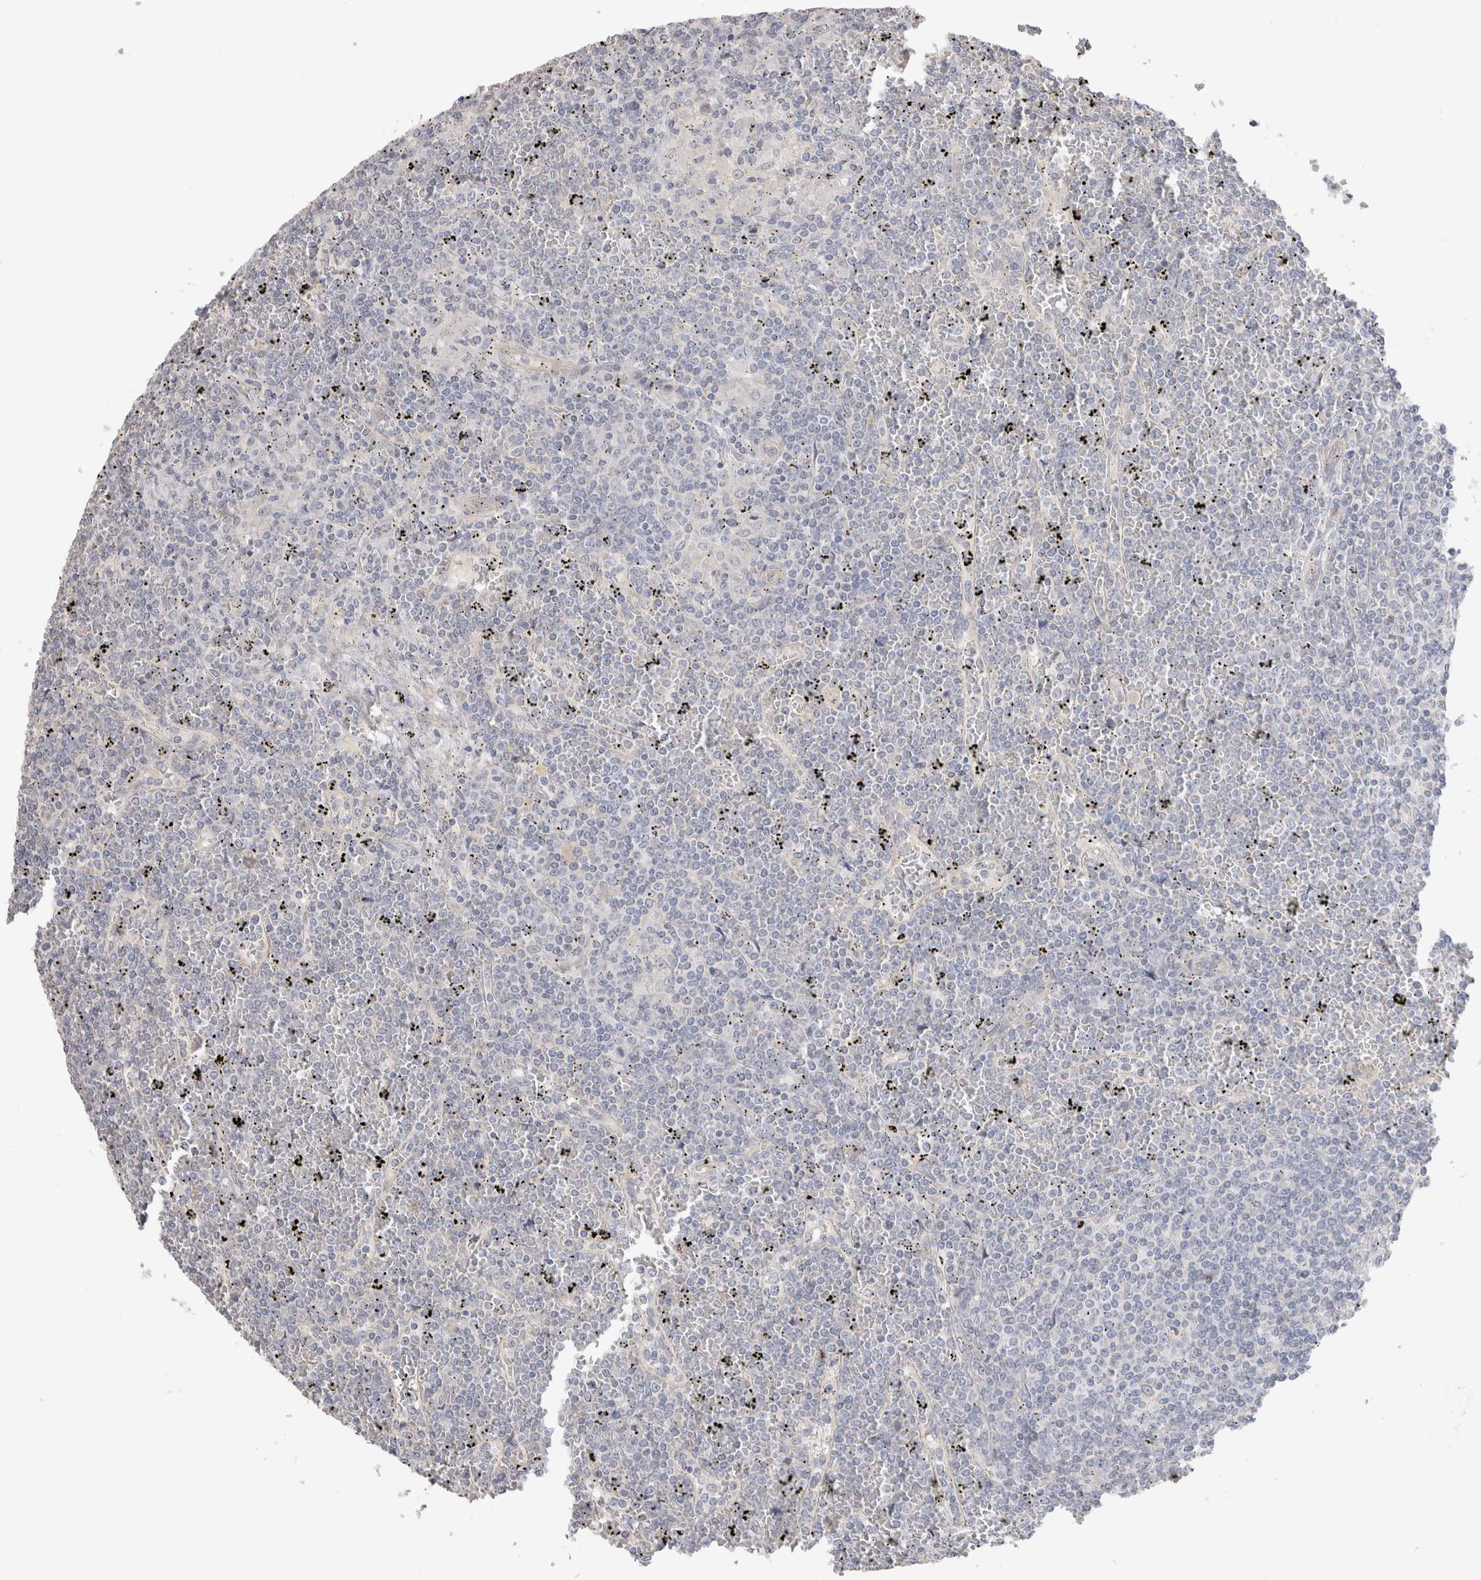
{"staining": {"intensity": "negative", "quantity": "none", "location": "none"}, "tissue": "lymphoma", "cell_type": "Tumor cells", "image_type": "cancer", "snomed": [{"axis": "morphology", "description": "Malignant lymphoma, non-Hodgkin's type, Low grade"}, {"axis": "topography", "description": "Spleen"}], "caption": "IHC photomicrograph of low-grade malignant lymphoma, non-Hodgkin's type stained for a protein (brown), which demonstrates no positivity in tumor cells.", "gene": "DMD", "patient": {"sex": "female", "age": 19}}